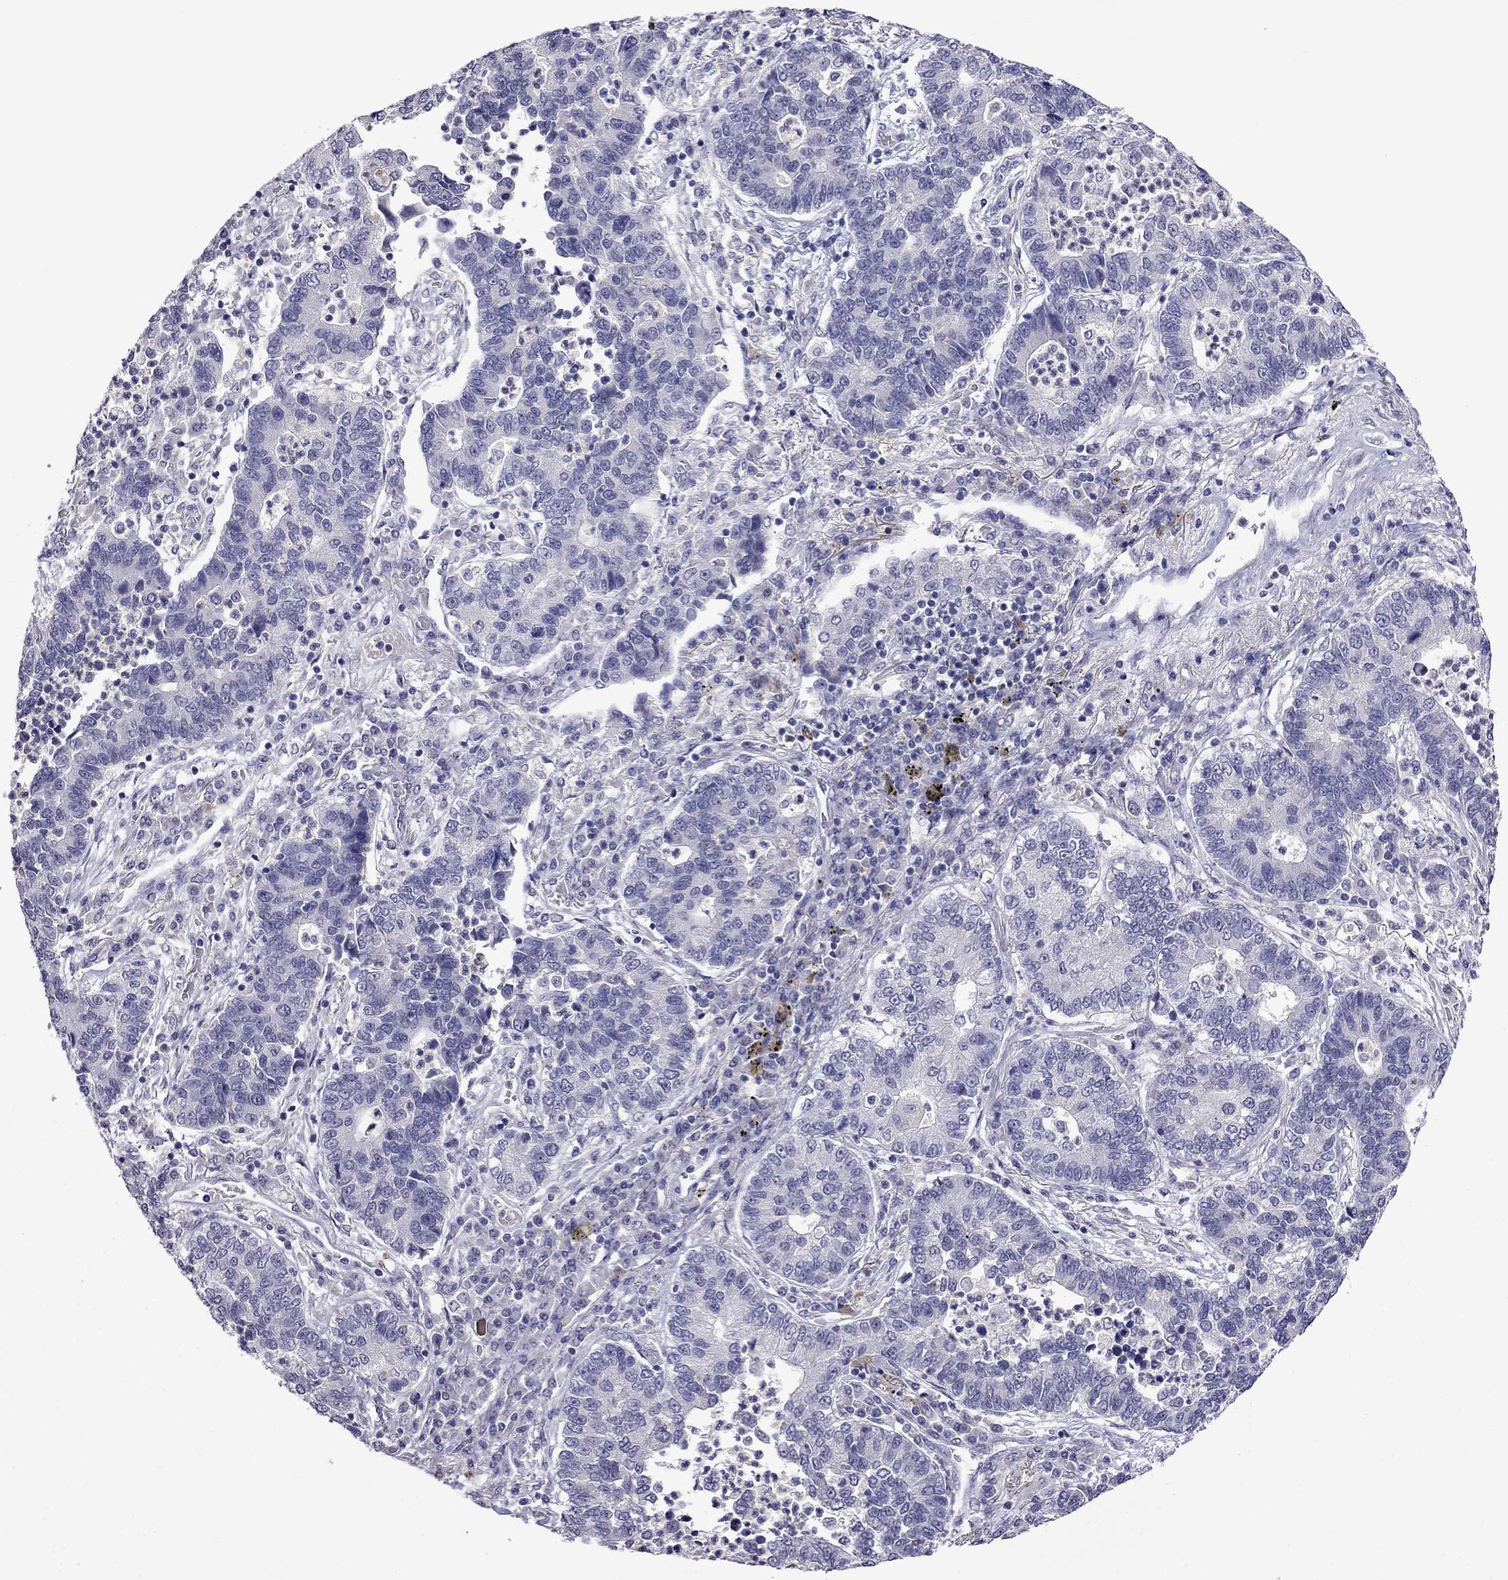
{"staining": {"intensity": "negative", "quantity": "none", "location": "none"}, "tissue": "lung cancer", "cell_type": "Tumor cells", "image_type": "cancer", "snomed": [{"axis": "morphology", "description": "Adenocarcinoma, NOS"}, {"axis": "topography", "description": "Lung"}], "caption": "Image shows no protein staining in tumor cells of lung adenocarcinoma tissue.", "gene": "STAR", "patient": {"sex": "female", "age": 57}}